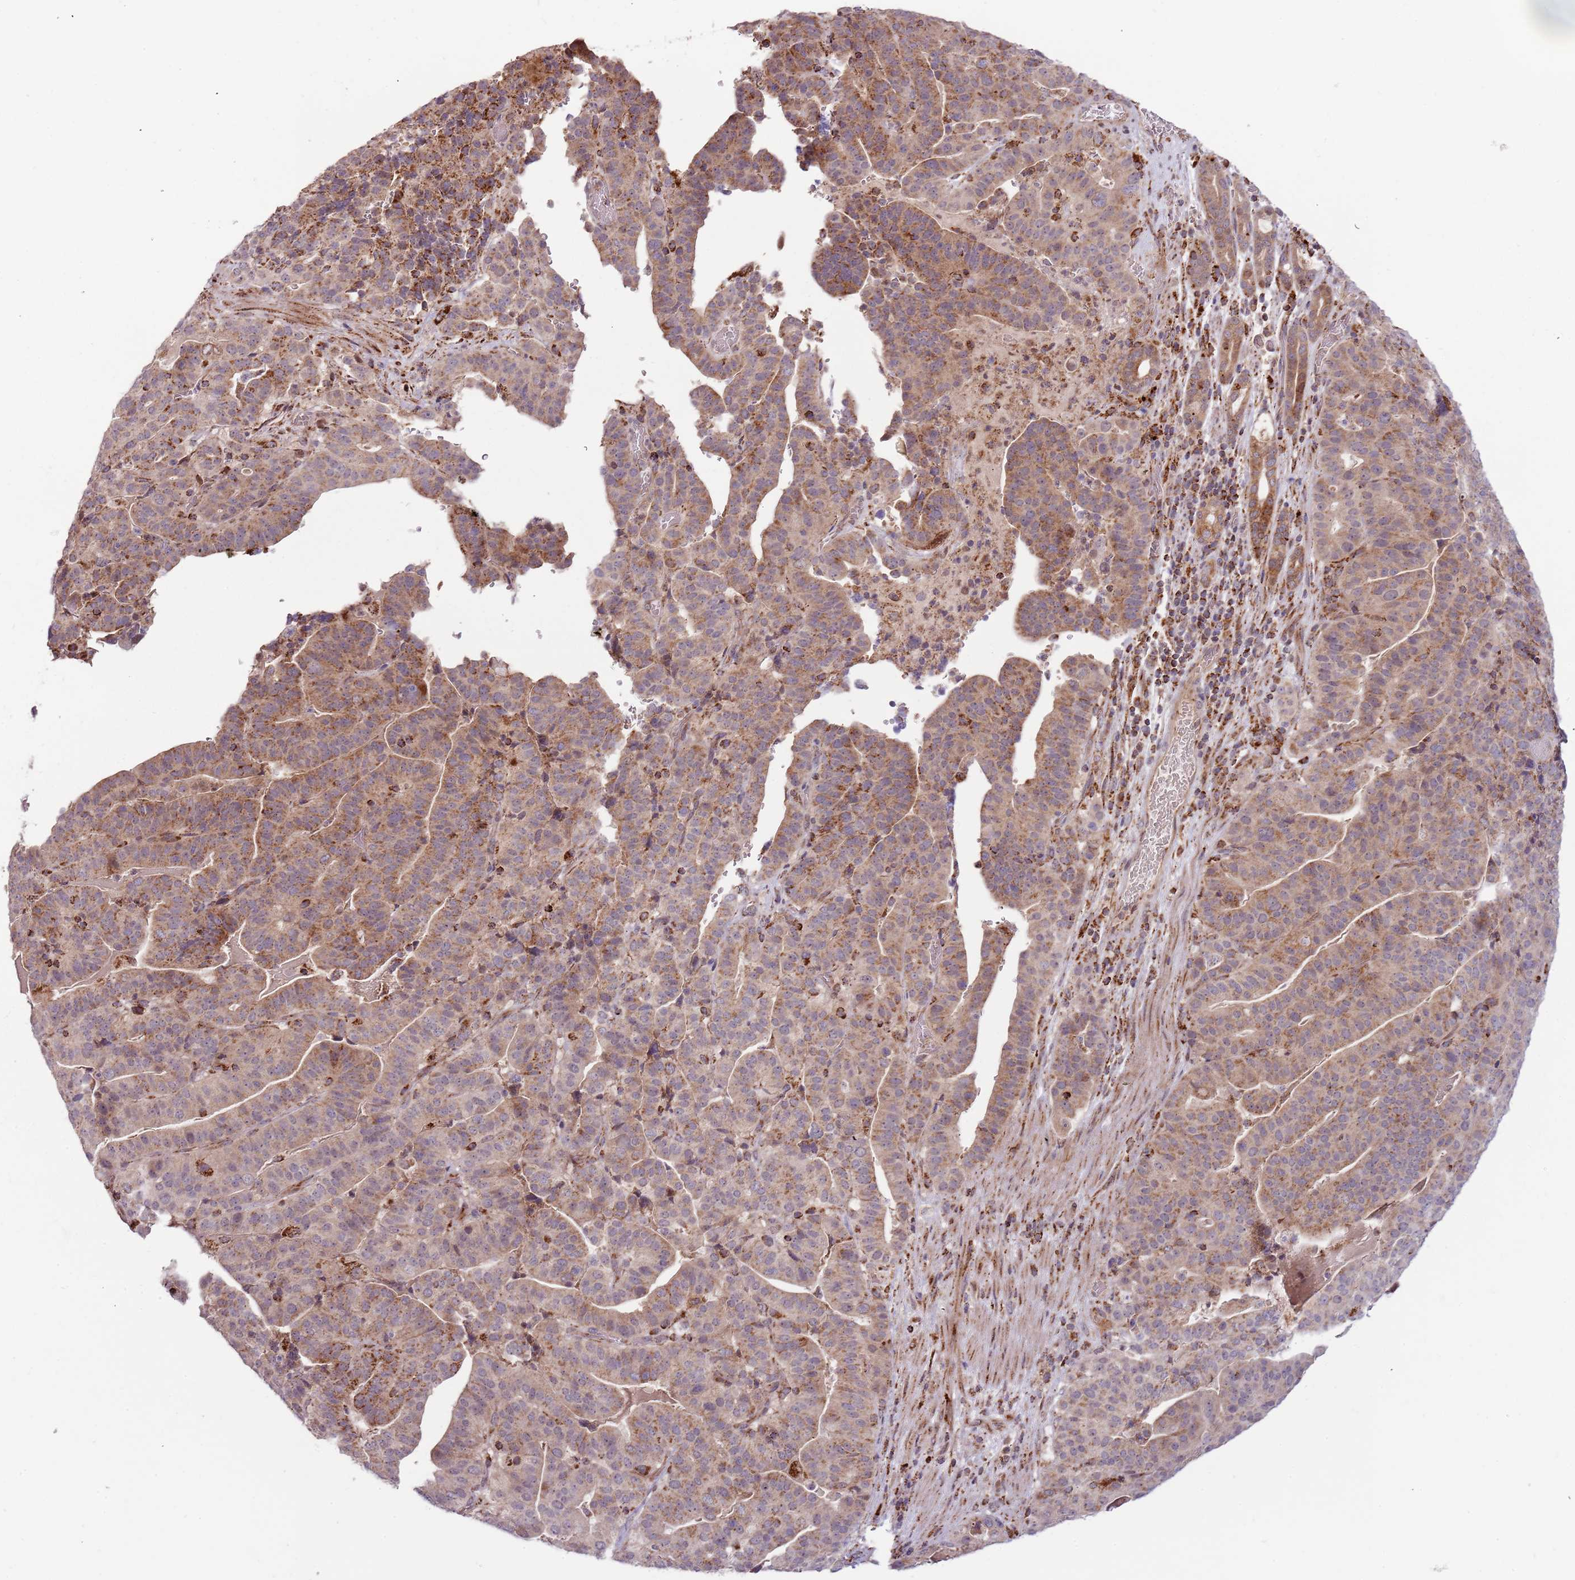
{"staining": {"intensity": "moderate", "quantity": "25%-75%", "location": "cytoplasmic/membranous"}, "tissue": "stomach cancer", "cell_type": "Tumor cells", "image_type": "cancer", "snomed": [{"axis": "morphology", "description": "Adenocarcinoma, NOS"}, {"axis": "topography", "description": "Stomach"}], "caption": "Human adenocarcinoma (stomach) stained for a protein (brown) displays moderate cytoplasmic/membranous positive positivity in approximately 25%-75% of tumor cells.", "gene": "ULK3", "patient": {"sex": "male", "age": 48}}